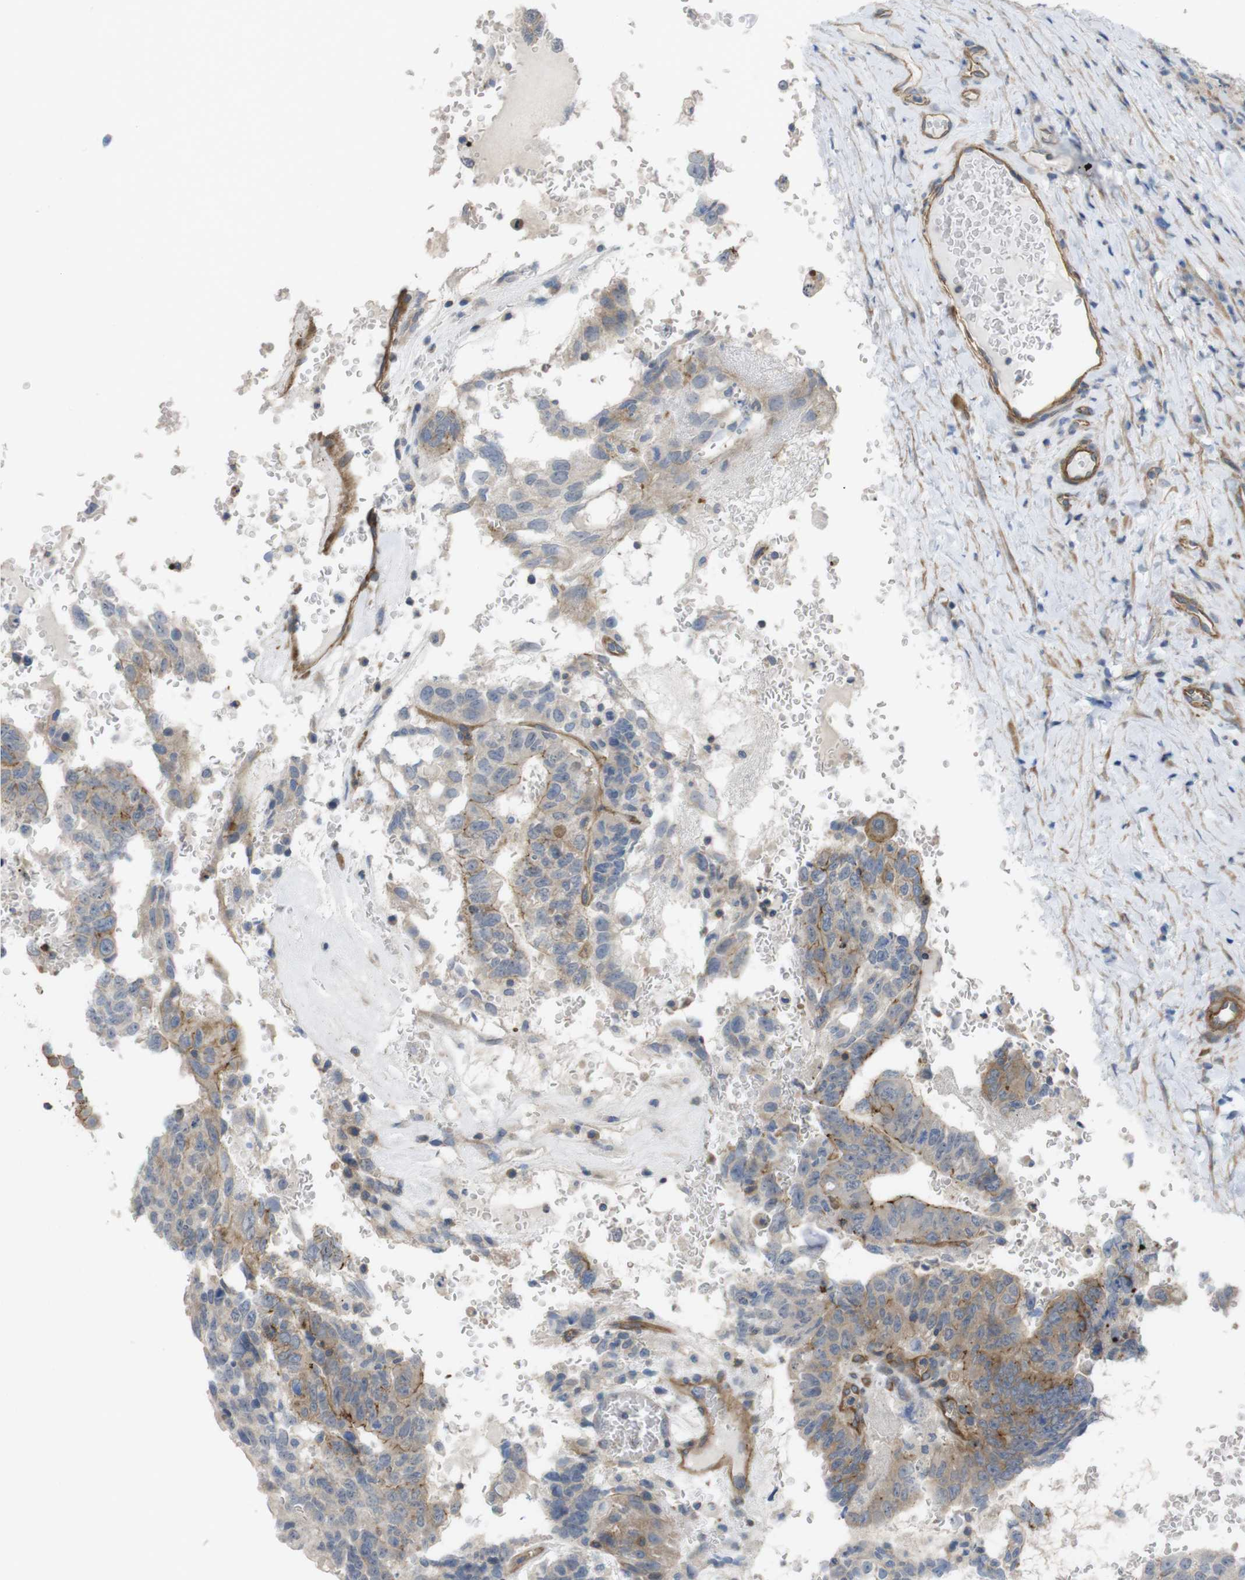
{"staining": {"intensity": "moderate", "quantity": "<25%", "location": "cytoplasmic/membranous"}, "tissue": "testis cancer", "cell_type": "Tumor cells", "image_type": "cancer", "snomed": [{"axis": "morphology", "description": "Seminoma, NOS"}, {"axis": "morphology", "description": "Carcinoma, Embryonal, NOS"}, {"axis": "topography", "description": "Testis"}], "caption": "A brown stain highlights moderate cytoplasmic/membranous positivity of a protein in human testis cancer (embryonal carcinoma) tumor cells.", "gene": "PREX2", "patient": {"sex": "male", "age": 52}}